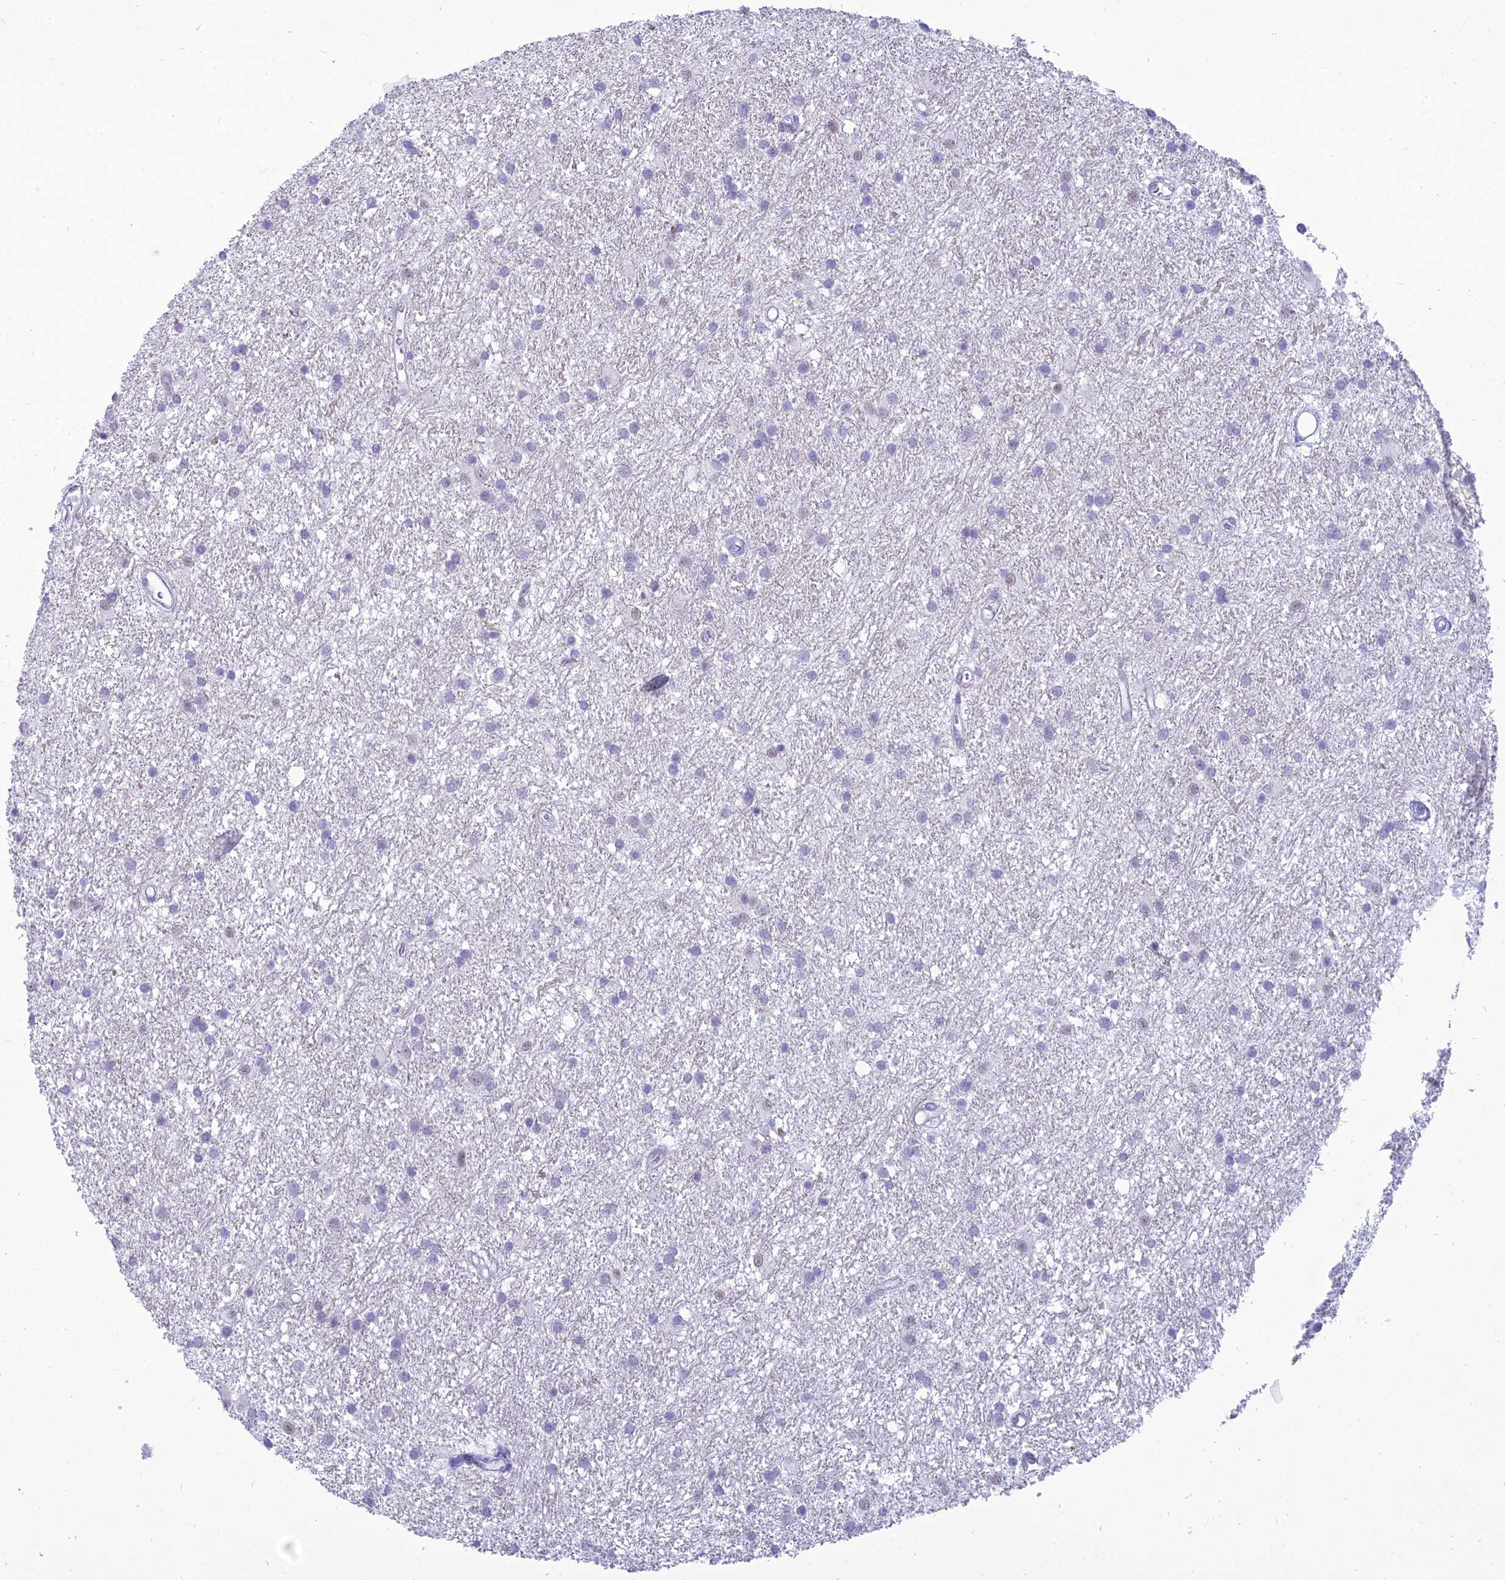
{"staining": {"intensity": "negative", "quantity": "none", "location": "none"}, "tissue": "glioma", "cell_type": "Tumor cells", "image_type": "cancer", "snomed": [{"axis": "morphology", "description": "Glioma, malignant, High grade"}, {"axis": "topography", "description": "Brain"}], "caption": "High magnification brightfield microscopy of malignant glioma (high-grade) stained with DAB (brown) and counterstained with hematoxylin (blue): tumor cells show no significant staining.", "gene": "DHX40", "patient": {"sex": "male", "age": 77}}